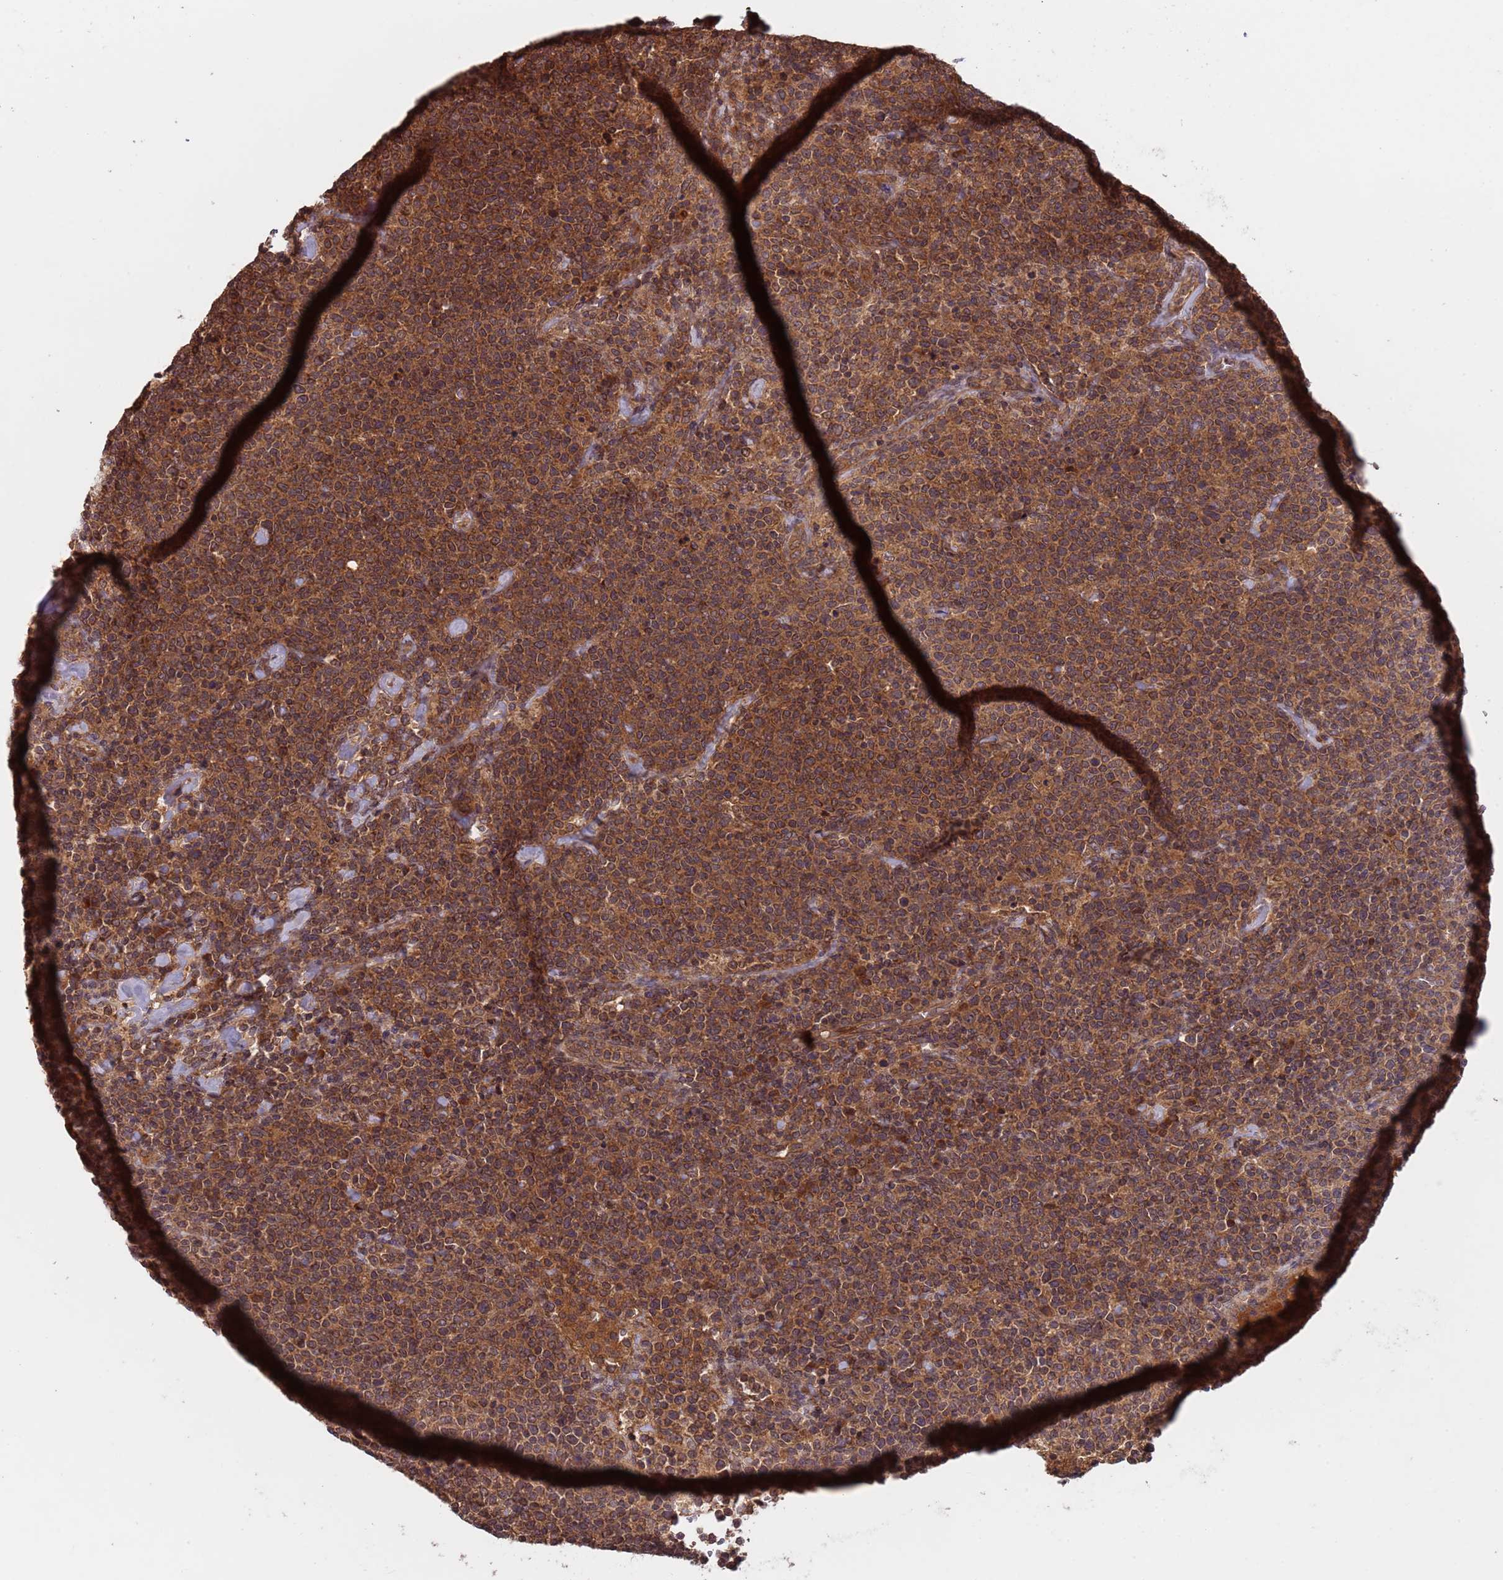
{"staining": {"intensity": "moderate", "quantity": ">75%", "location": "cytoplasmic/membranous"}, "tissue": "lymphoma", "cell_type": "Tumor cells", "image_type": "cancer", "snomed": [{"axis": "morphology", "description": "Malignant lymphoma, non-Hodgkin's type, High grade"}, {"axis": "topography", "description": "Lymph node"}], "caption": "High-grade malignant lymphoma, non-Hodgkin's type stained with a brown dye demonstrates moderate cytoplasmic/membranous positive positivity in about >75% of tumor cells.", "gene": "ERI1", "patient": {"sex": "male", "age": 61}}